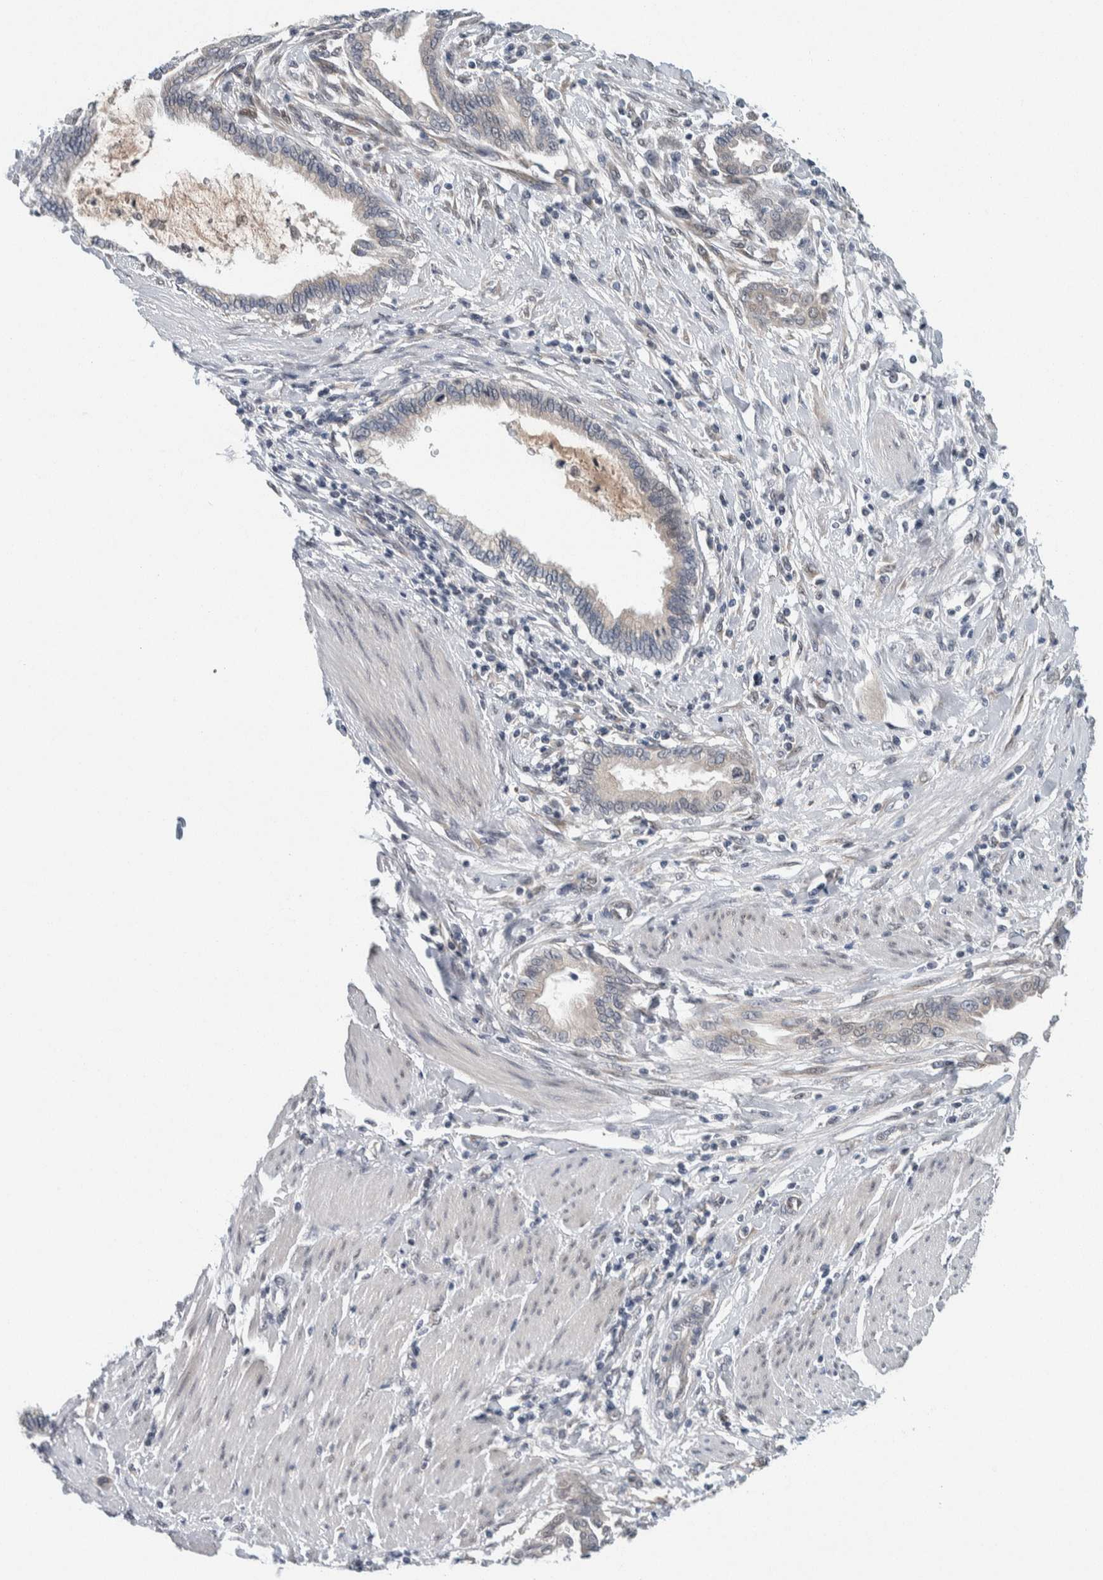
{"staining": {"intensity": "negative", "quantity": "none", "location": "none"}, "tissue": "pancreatic cancer", "cell_type": "Tumor cells", "image_type": "cancer", "snomed": [{"axis": "morphology", "description": "Adenocarcinoma, NOS"}, {"axis": "topography", "description": "Pancreas"}], "caption": "This histopathology image is of pancreatic cancer stained with immunohistochemistry (IHC) to label a protein in brown with the nuclei are counter-stained blue. There is no positivity in tumor cells. (DAB (3,3'-diaminobenzidine) immunohistochemistry (IHC) with hematoxylin counter stain).", "gene": "NEUROD1", "patient": {"sex": "female", "age": 64}}